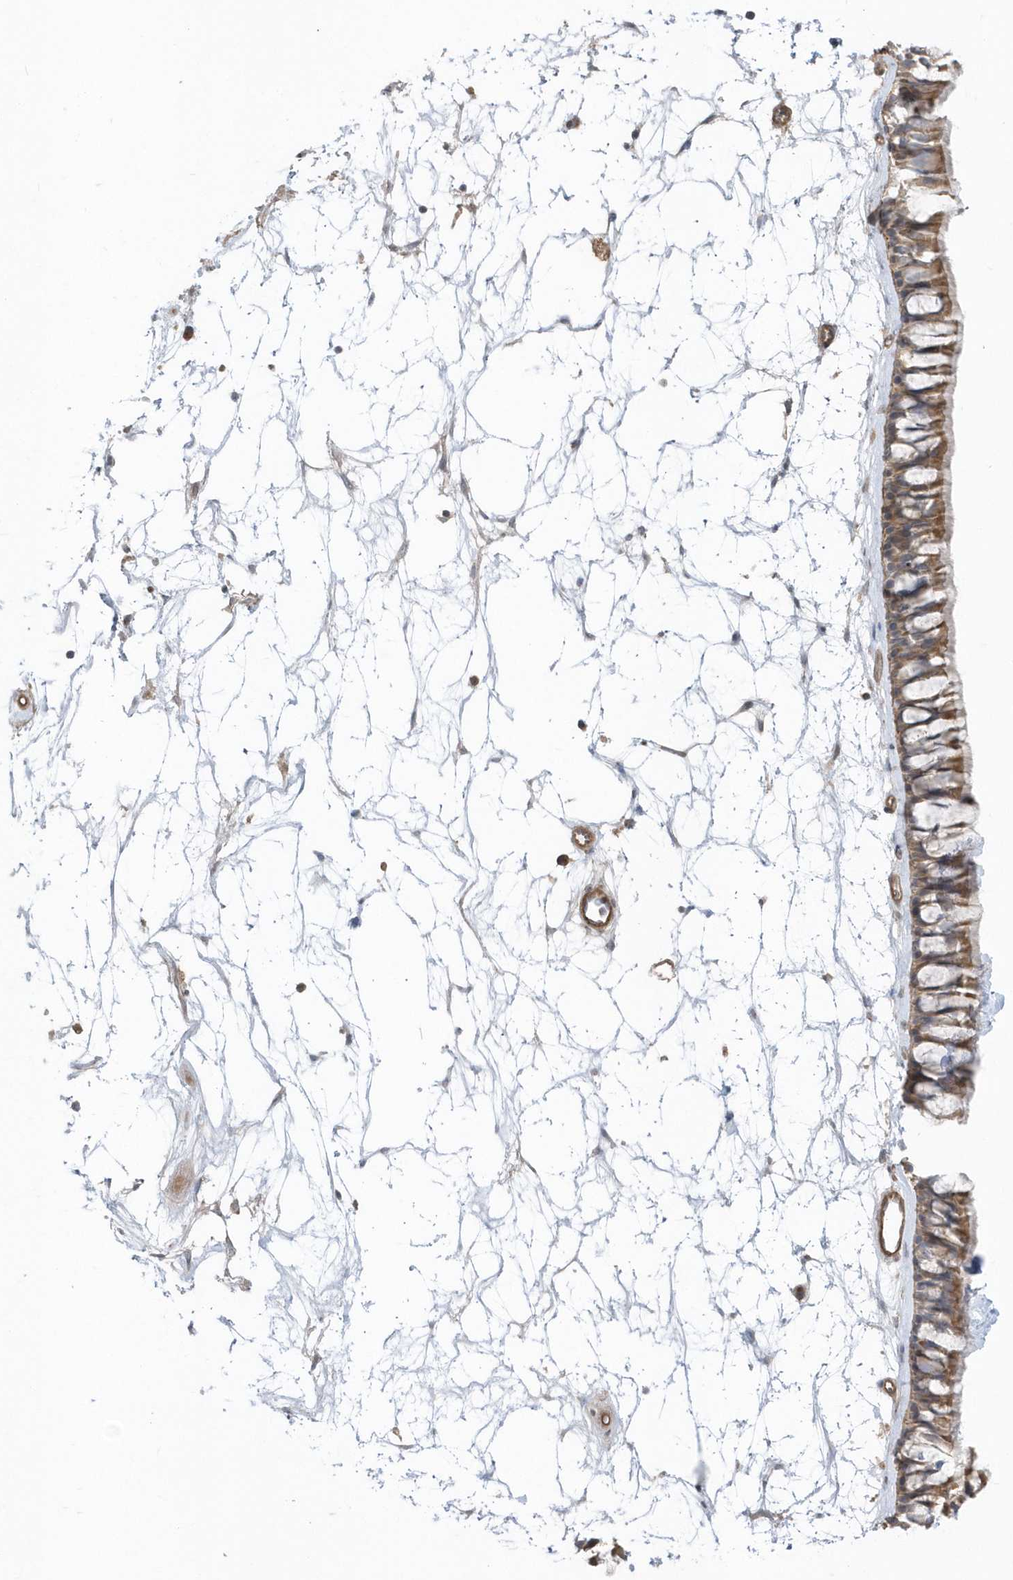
{"staining": {"intensity": "moderate", "quantity": ">75%", "location": "cytoplasmic/membranous"}, "tissue": "nasopharynx", "cell_type": "Respiratory epithelial cells", "image_type": "normal", "snomed": [{"axis": "morphology", "description": "Normal tissue, NOS"}, {"axis": "topography", "description": "Nasopharynx"}], "caption": "This image shows immunohistochemistry (IHC) staining of normal nasopharynx, with medium moderate cytoplasmic/membranous expression in approximately >75% of respiratory epithelial cells.", "gene": "ACTR1A", "patient": {"sex": "male", "age": 64}}